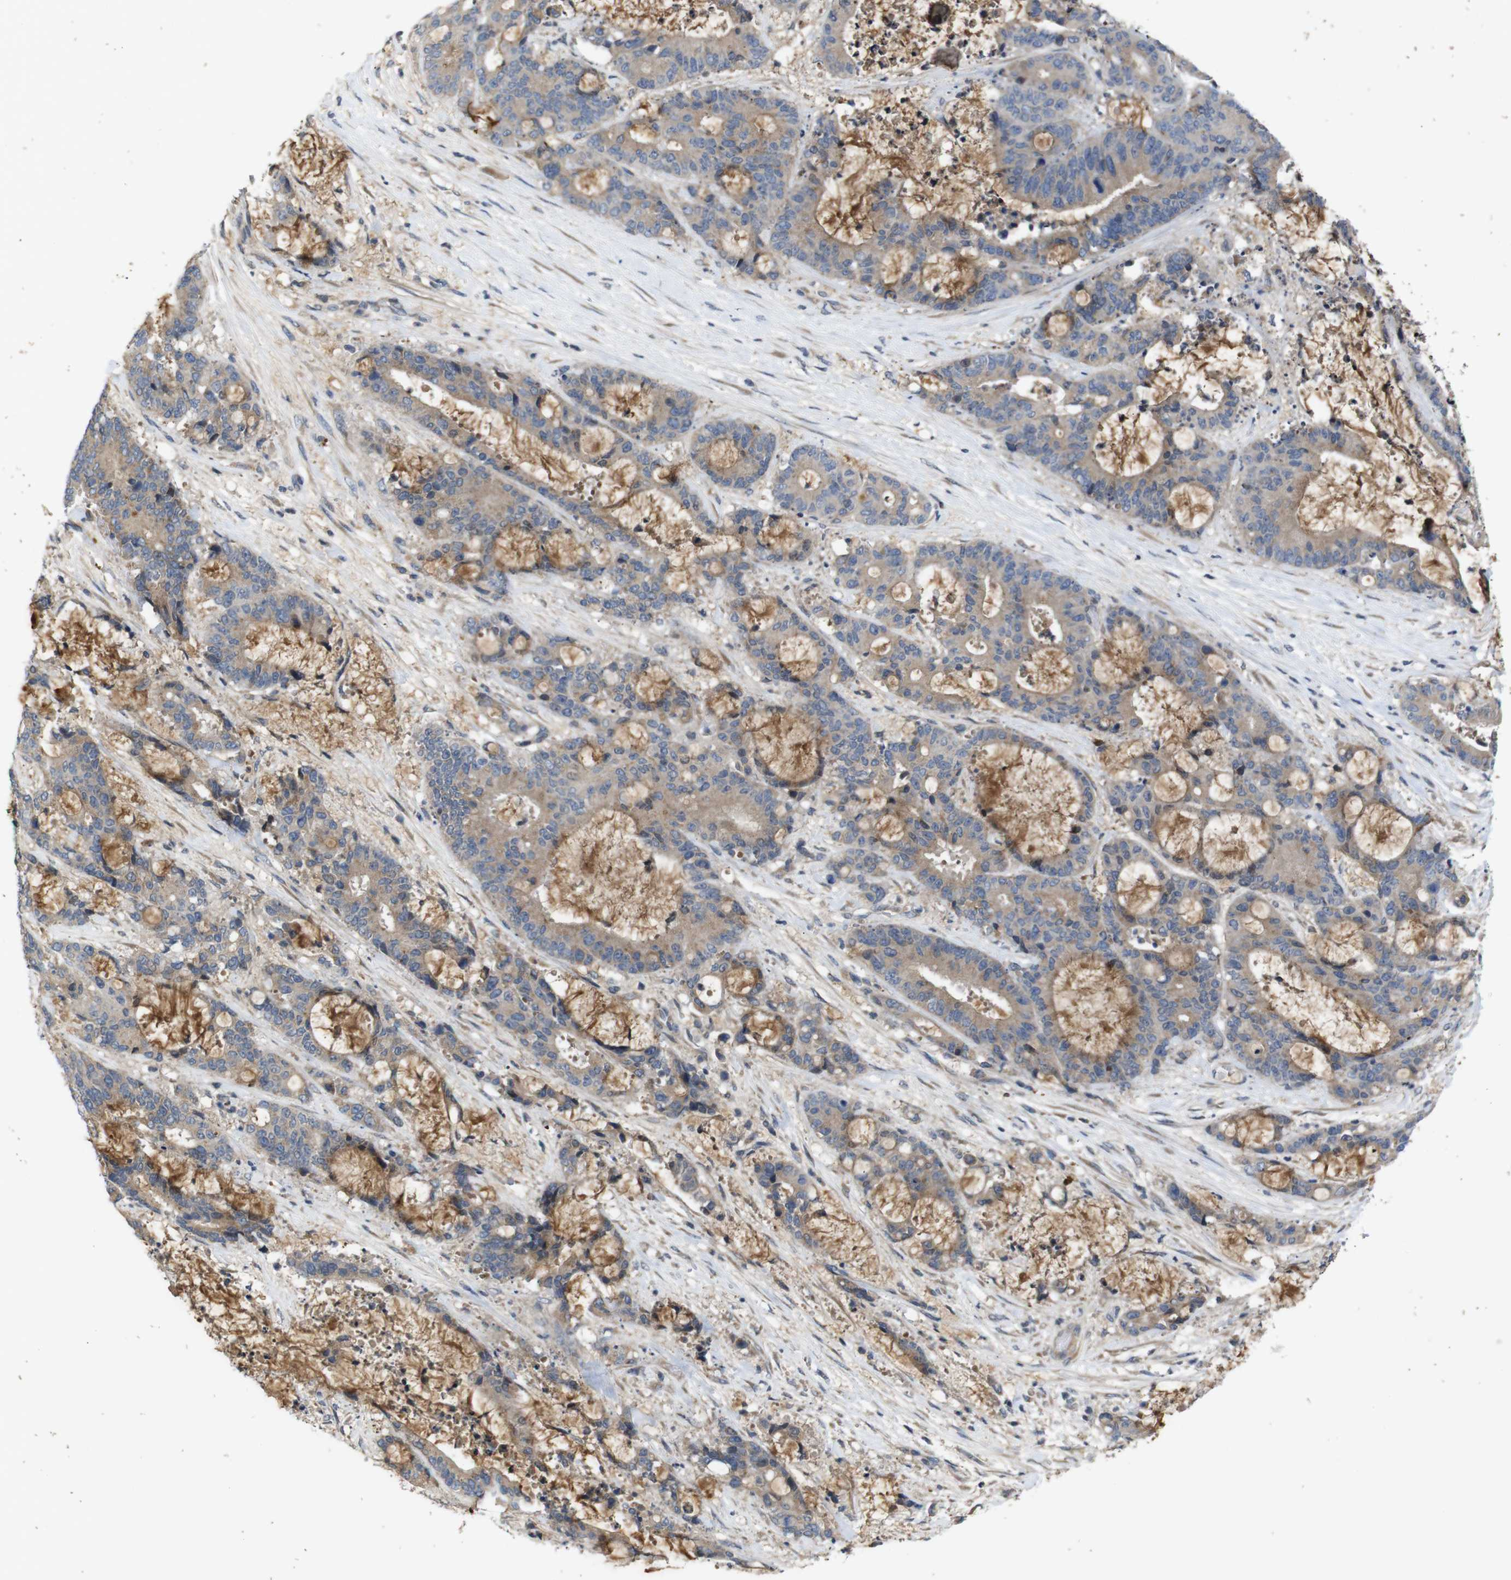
{"staining": {"intensity": "weak", "quantity": ">75%", "location": "cytoplasmic/membranous"}, "tissue": "liver cancer", "cell_type": "Tumor cells", "image_type": "cancer", "snomed": [{"axis": "morphology", "description": "Normal tissue, NOS"}, {"axis": "morphology", "description": "Cholangiocarcinoma"}, {"axis": "topography", "description": "Liver"}, {"axis": "topography", "description": "Peripheral nerve tissue"}], "caption": "Cholangiocarcinoma (liver) stained with DAB (3,3'-diaminobenzidine) immunohistochemistry exhibits low levels of weak cytoplasmic/membranous expression in about >75% of tumor cells.", "gene": "PTPN1", "patient": {"sex": "female", "age": 73}}